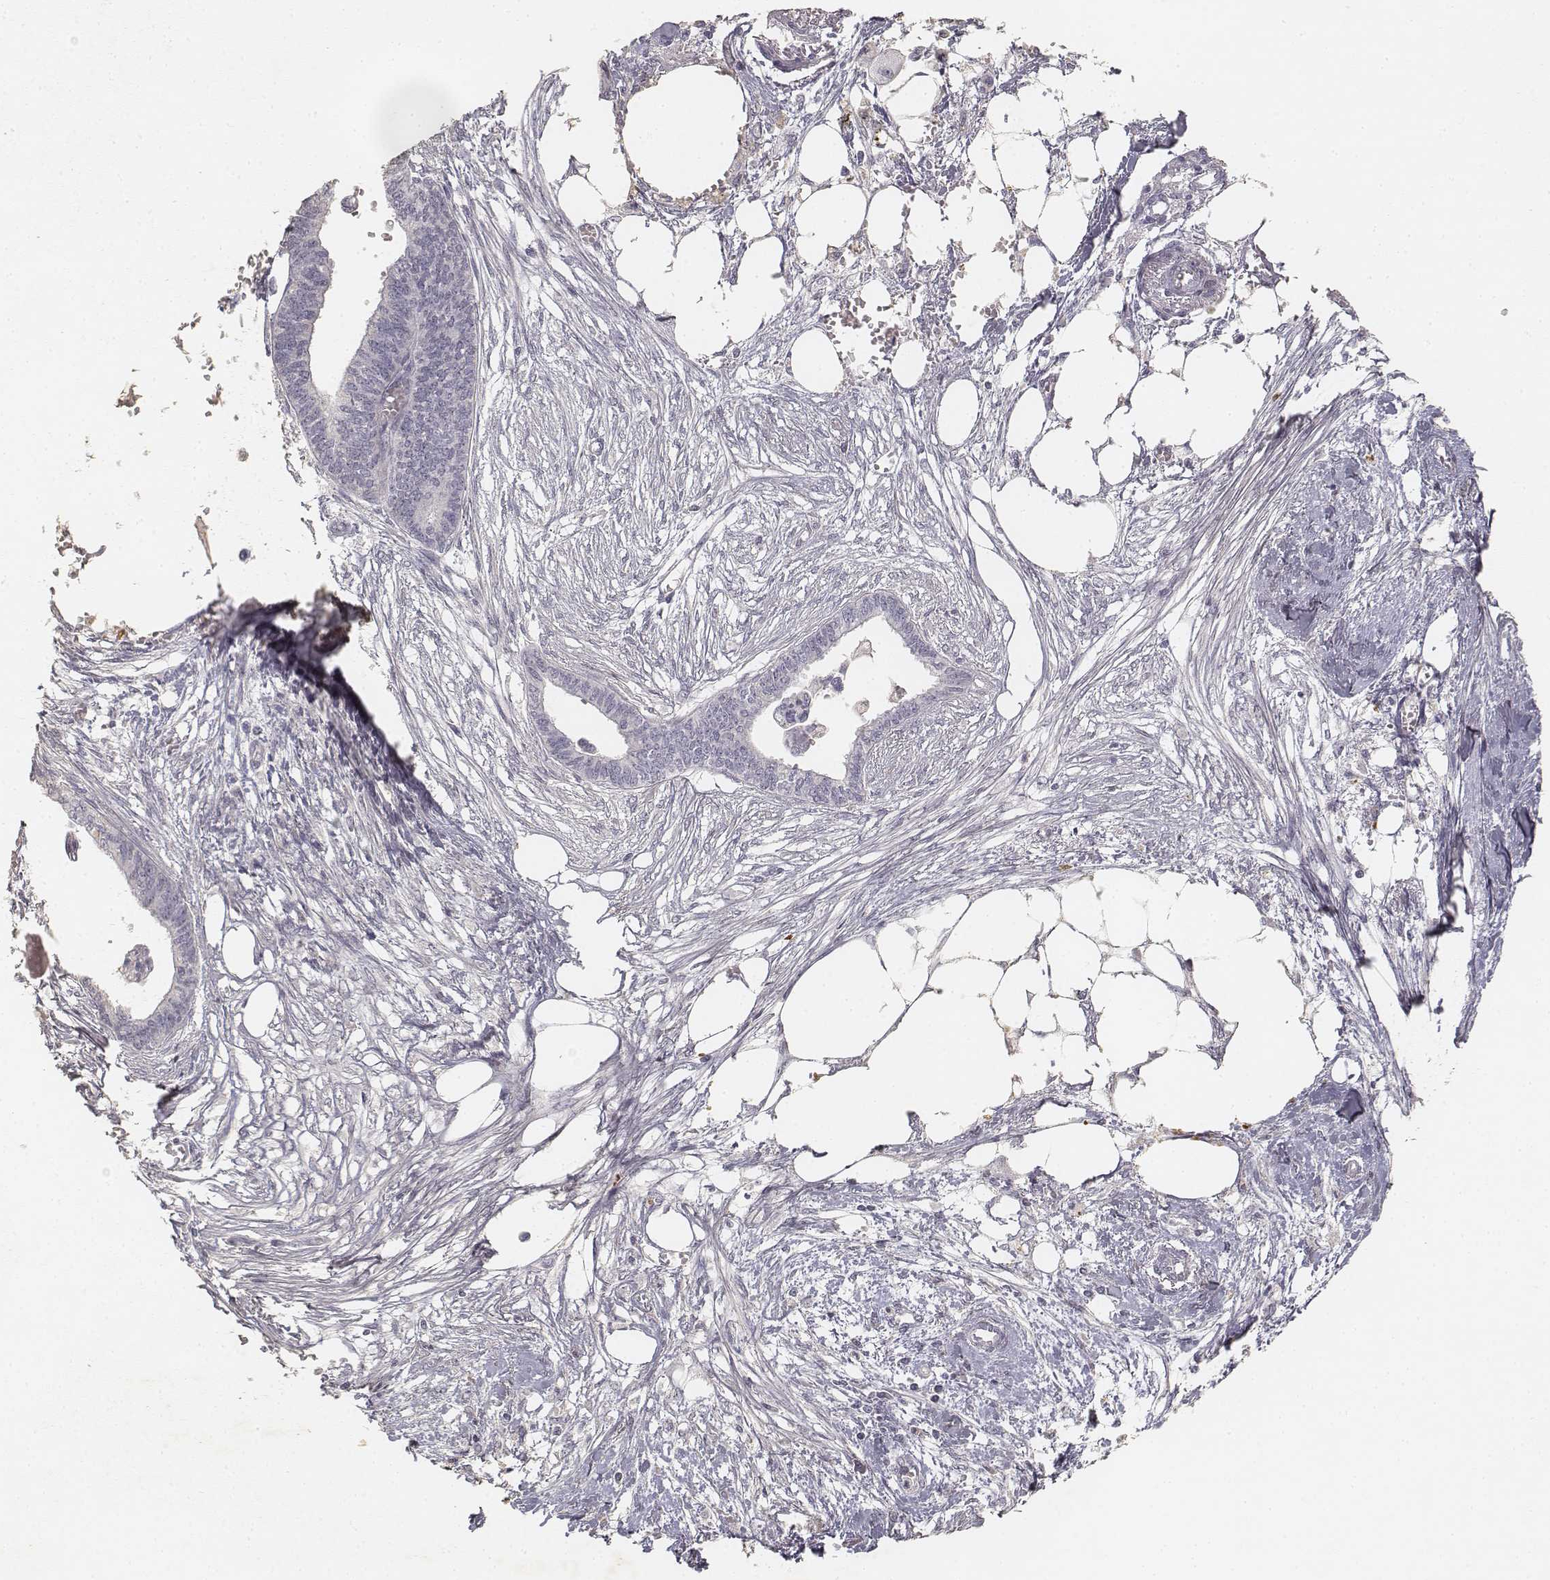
{"staining": {"intensity": "negative", "quantity": "none", "location": "none"}, "tissue": "endometrial cancer", "cell_type": "Tumor cells", "image_type": "cancer", "snomed": [{"axis": "morphology", "description": "Adenocarcinoma, NOS"}, {"axis": "morphology", "description": "Adenocarcinoma, metastatic, NOS"}, {"axis": "topography", "description": "Adipose tissue"}, {"axis": "topography", "description": "Endometrium"}], "caption": "Immunohistochemistry photomicrograph of metastatic adenocarcinoma (endometrial) stained for a protein (brown), which shows no expression in tumor cells.", "gene": "KRT84", "patient": {"sex": "female", "age": 67}}